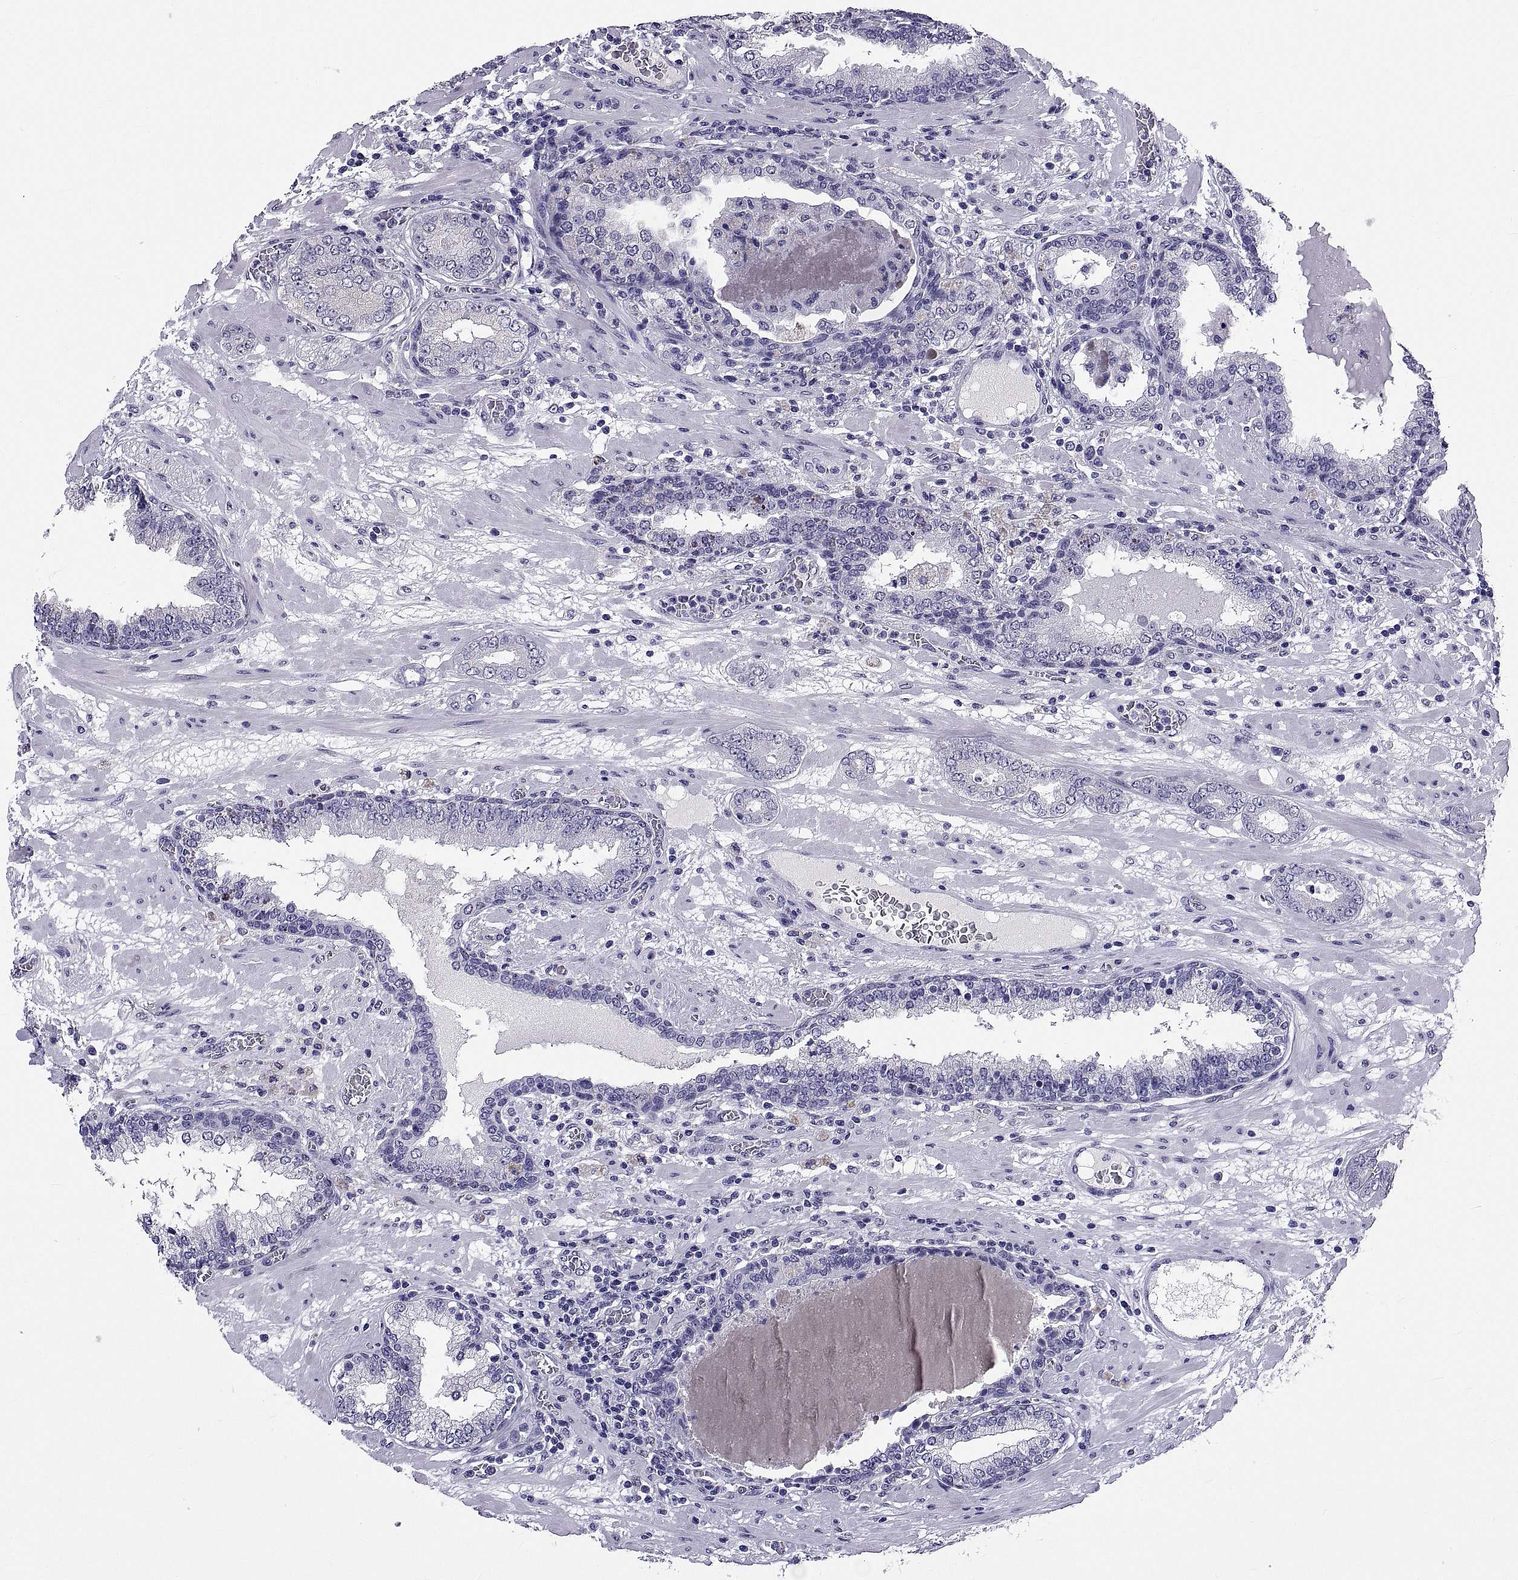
{"staining": {"intensity": "negative", "quantity": "none", "location": "none"}, "tissue": "prostate cancer", "cell_type": "Tumor cells", "image_type": "cancer", "snomed": [{"axis": "morphology", "description": "Adenocarcinoma, Low grade"}, {"axis": "topography", "description": "Prostate"}], "caption": "Tumor cells show no significant protein expression in low-grade adenocarcinoma (prostate).", "gene": "TGFBR3L", "patient": {"sex": "male", "age": 60}}